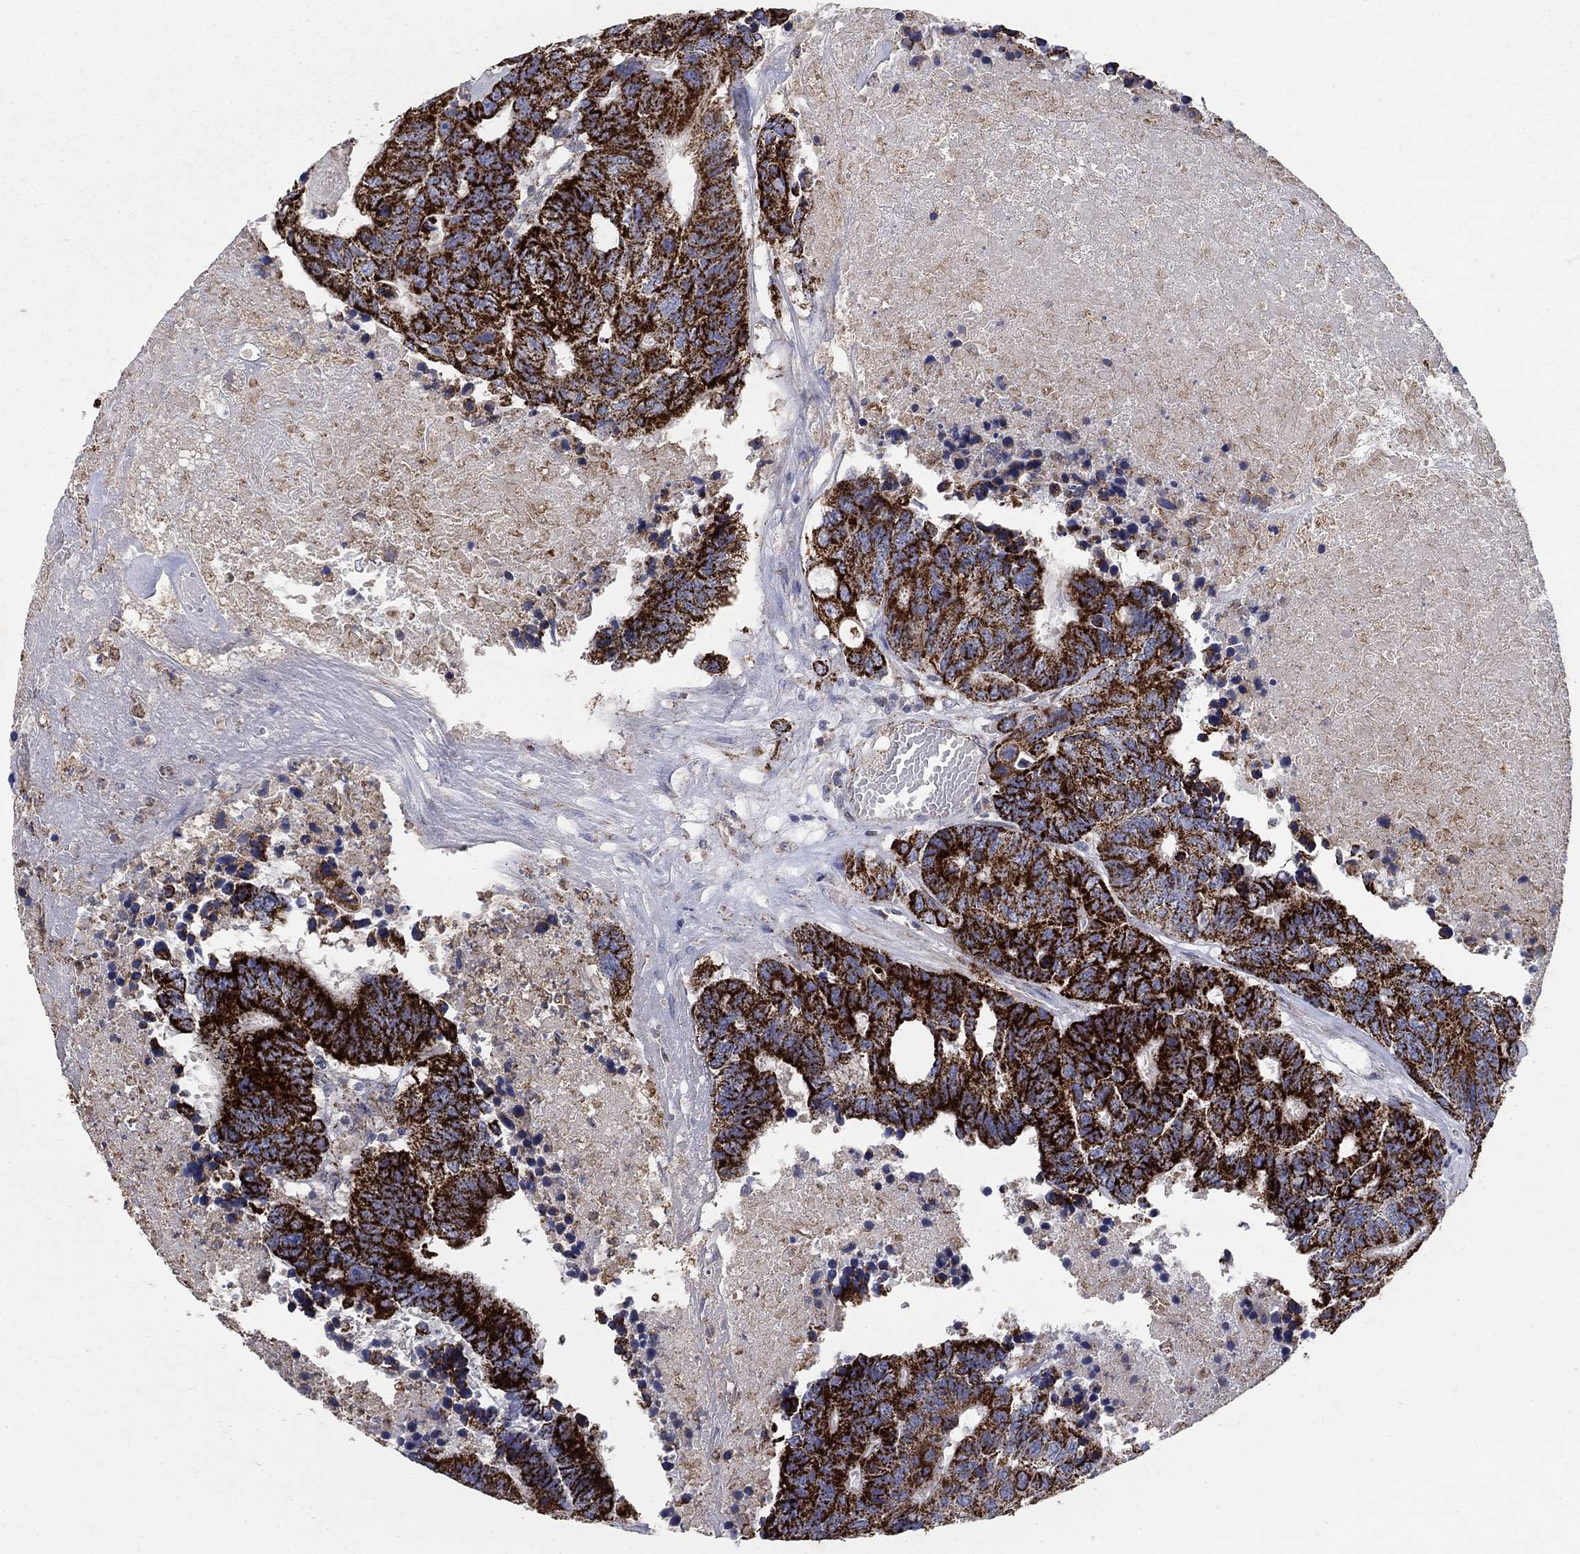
{"staining": {"intensity": "strong", "quantity": ">75%", "location": "cytoplasmic/membranous"}, "tissue": "colorectal cancer", "cell_type": "Tumor cells", "image_type": "cancer", "snomed": [{"axis": "morphology", "description": "Adenocarcinoma, NOS"}, {"axis": "topography", "description": "Colon"}], "caption": "Immunohistochemical staining of colorectal adenocarcinoma reveals high levels of strong cytoplasmic/membranous protein positivity in about >75% of tumor cells. The staining is performed using DAB (3,3'-diaminobenzidine) brown chromogen to label protein expression. The nuclei are counter-stained blue using hematoxylin.", "gene": "PNPLA2", "patient": {"sex": "female", "age": 48}}